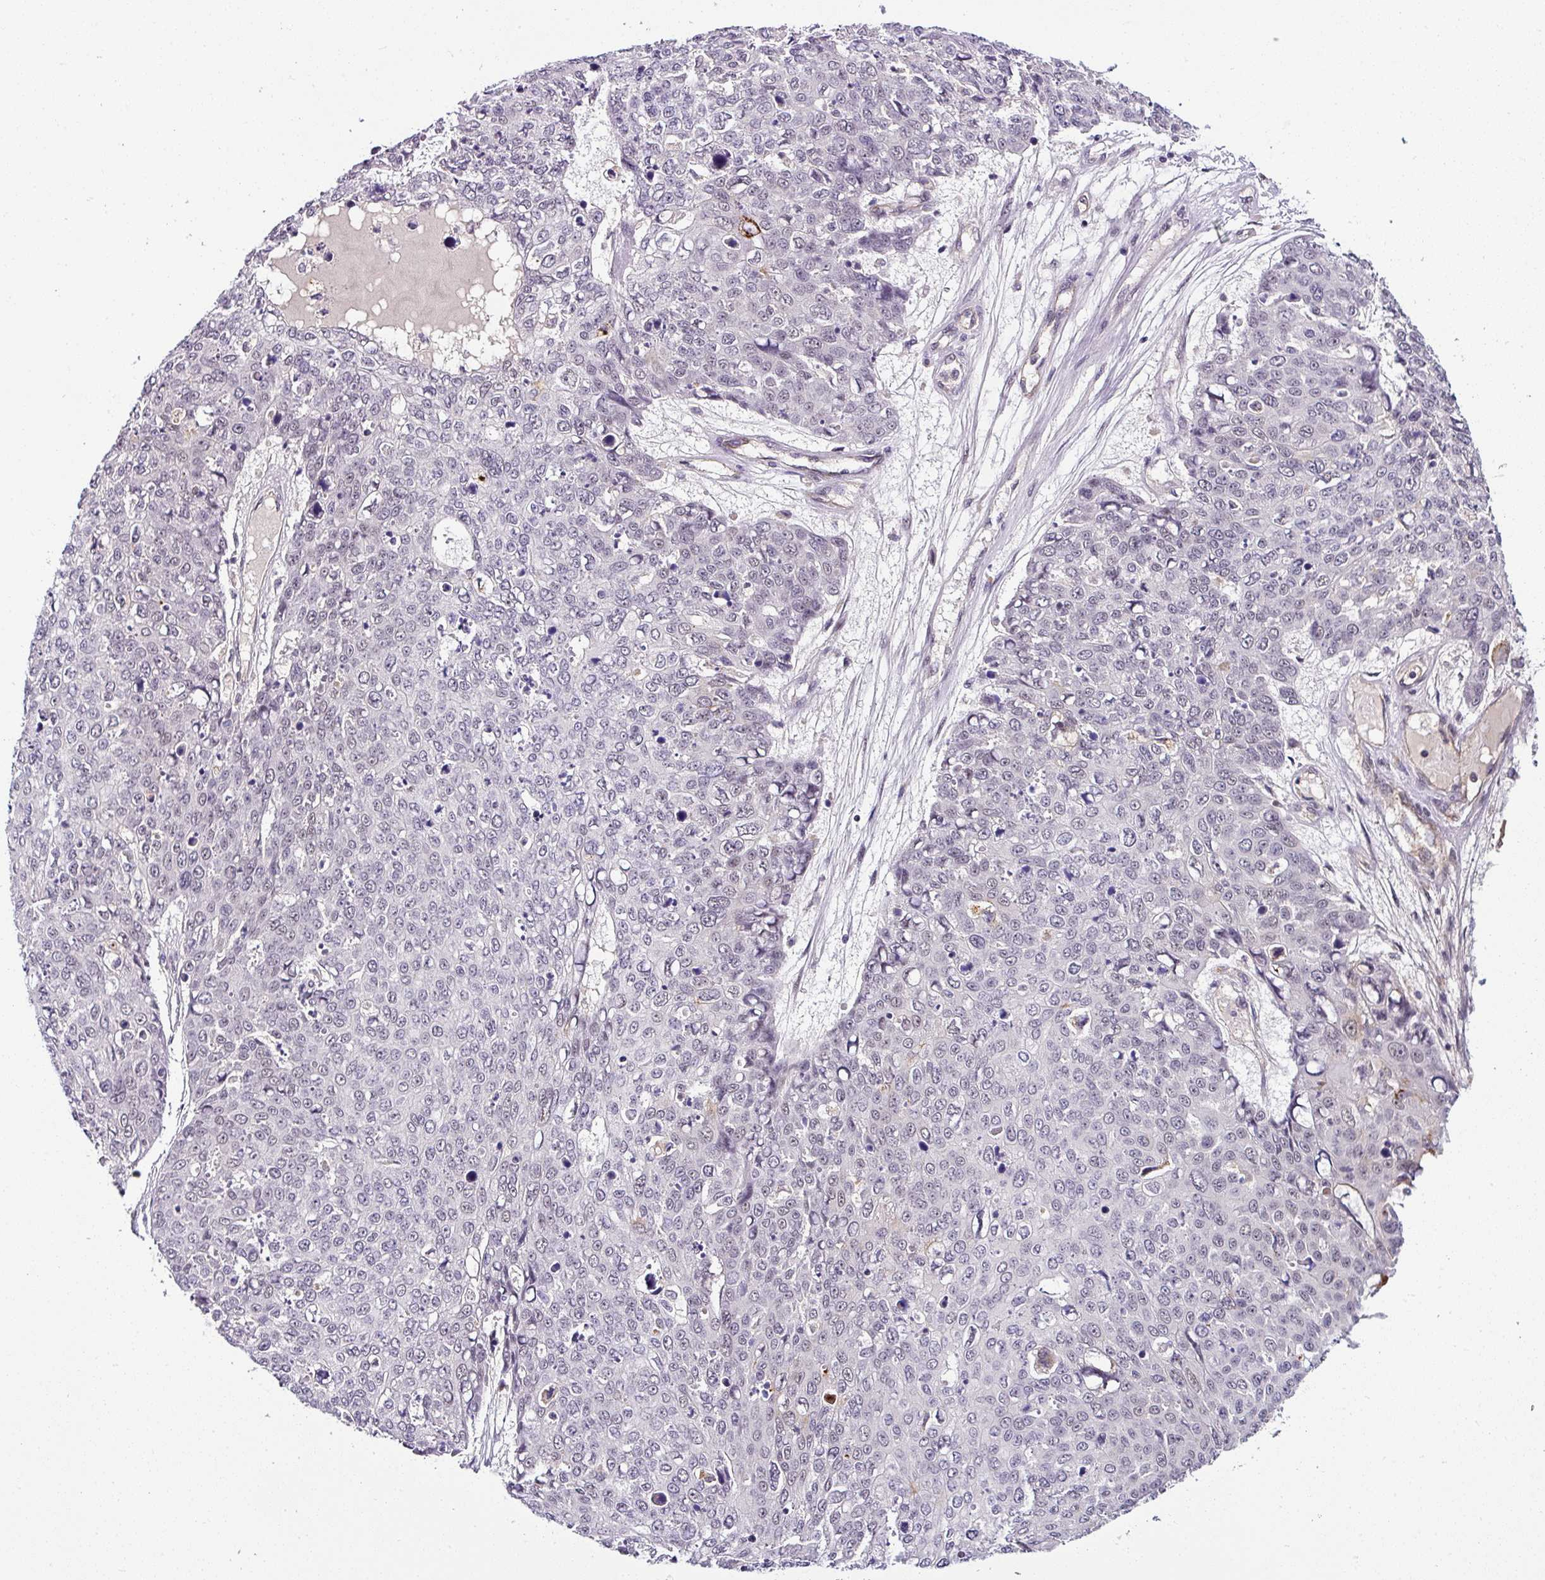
{"staining": {"intensity": "negative", "quantity": "none", "location": "none"}, "tissue": "skin cancer", "cell_type": "Tumor cells", "image_type": "cancer", "snomed": [{"axis": "morphology", "description": "Squamous cell carcinoma, NOS"}, {"axis": "topography", "description": "Skin"}], "caption": "The immunohistochemistry image has no significant staining in tumor cells of skin cancer (squamous cell carcinoma) tissue.", "gene": "NAPSA", "patient": {"sex": "male", "age": 71}}